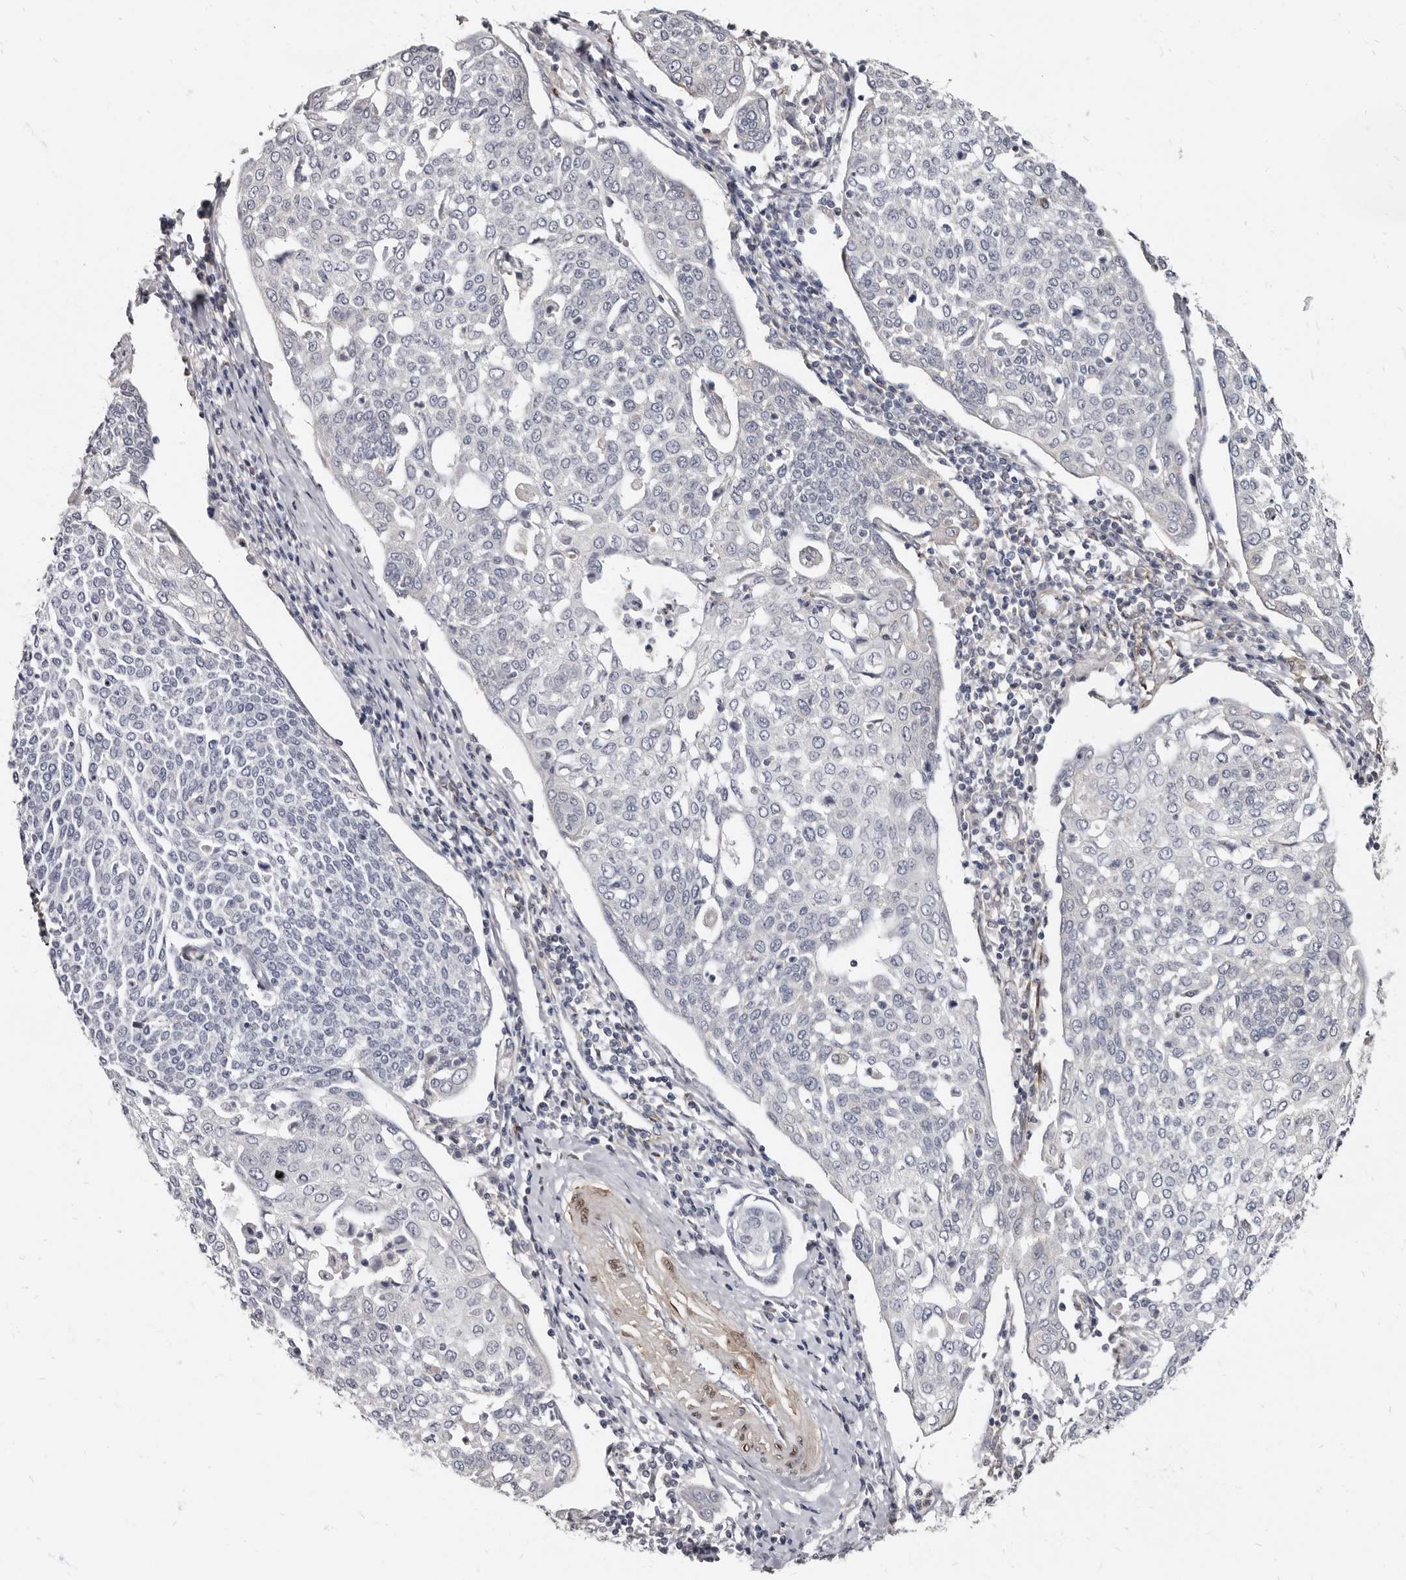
{"staining": {"intensity": "negative", "quantity": "none", "location": "none"}, "tissue": "cervical cancer", "cell_type": "Tumor cells", "image_type": "cancer", "snomed": [{"axis": "morphology", "description": "Squamous cell carcinoma, NOS"}, {"axis": "topography", "description": "Cervix"}], "caption": "This micrograph is of cervical cancer (squamous cell carcinoma) stained with immunohistochemistry (IHC) to label a protein in brown with the nuclei are counter-stained blue. There is no staining in tumor cells.", "gene": "MRGPRF", "patient": {"sex": "female", "age": 34}}